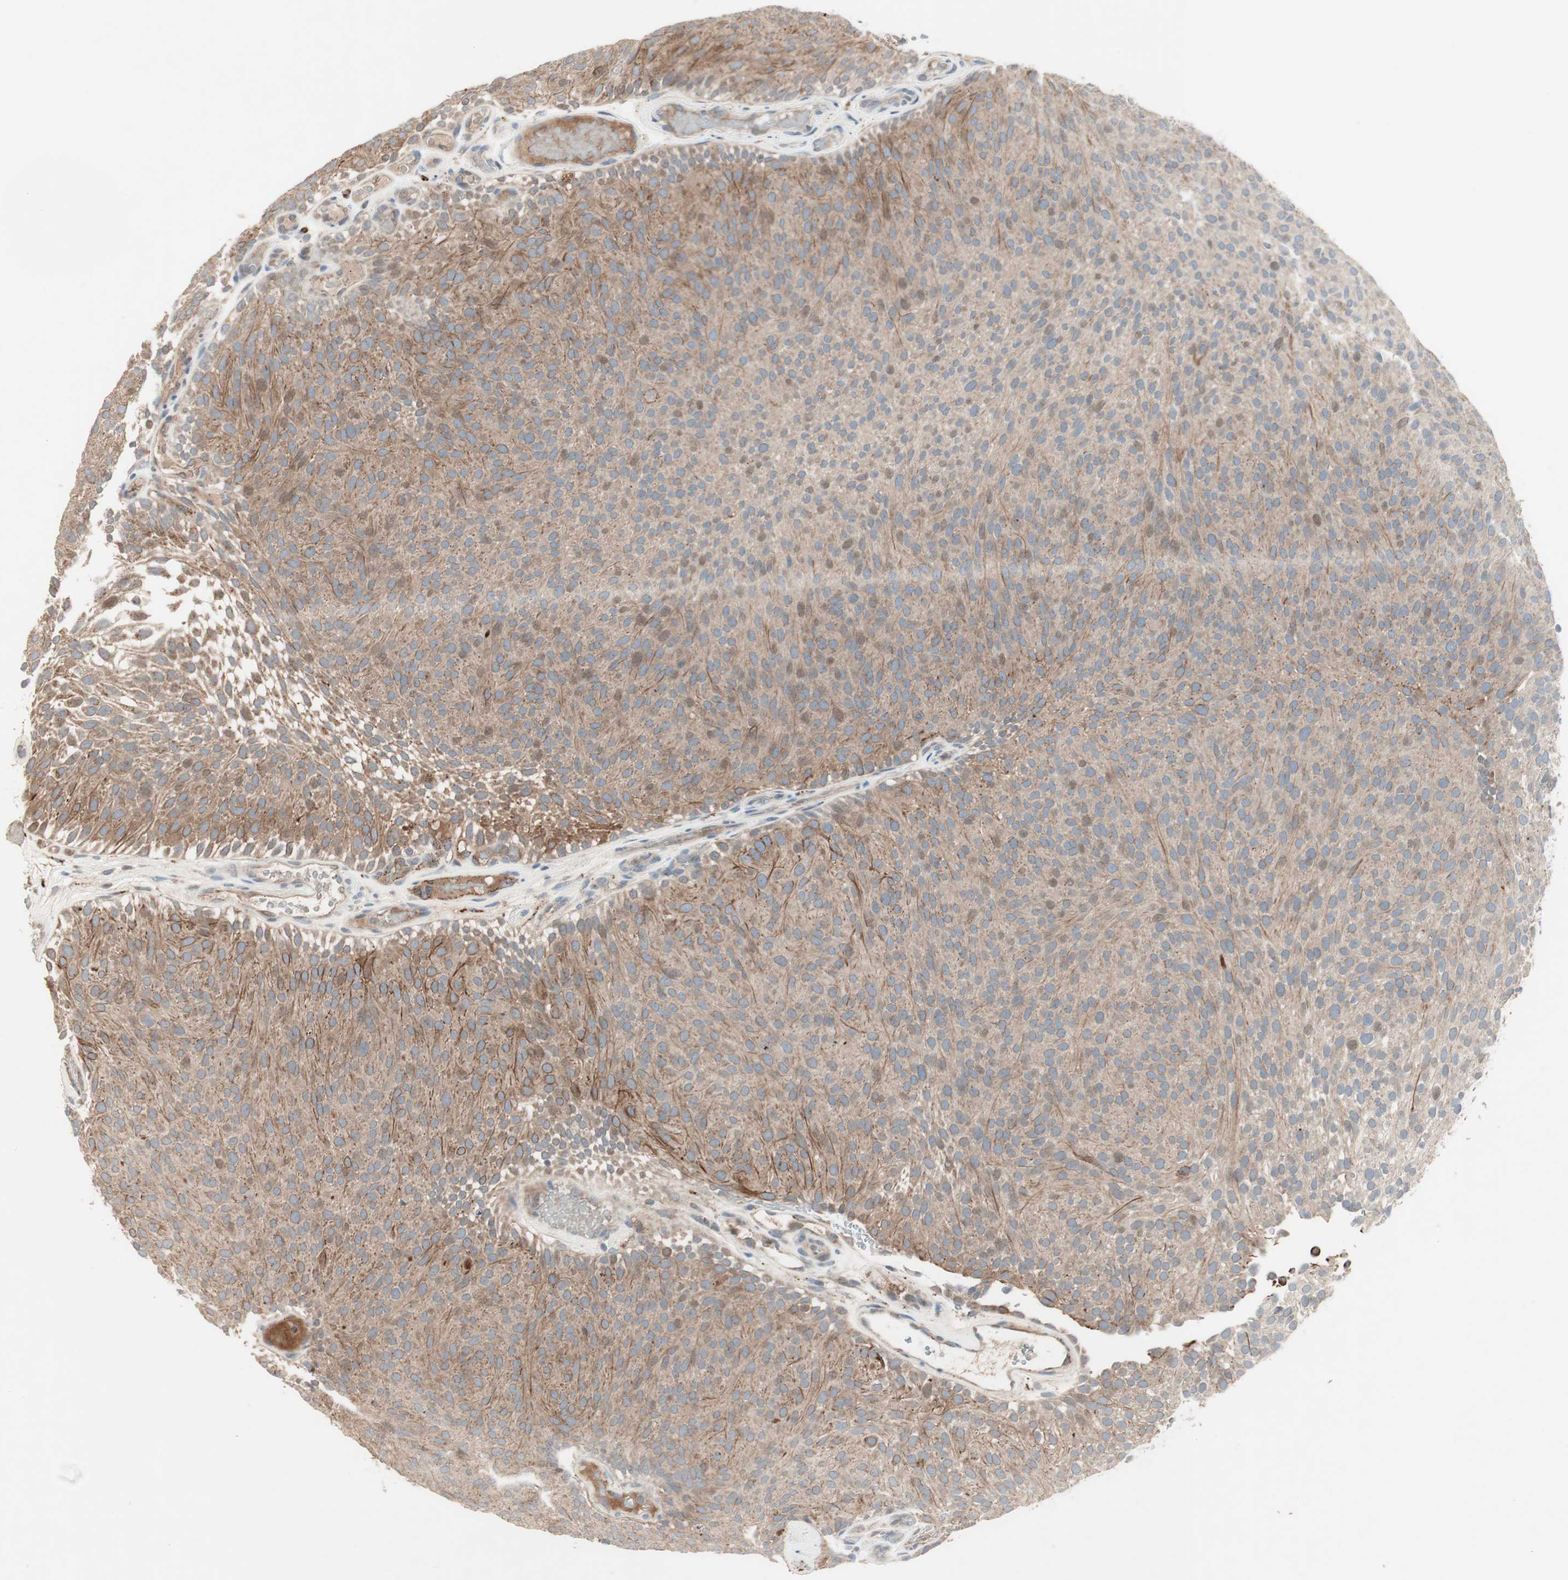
{"staining": {"intensity": "moderate", "quantity": ">75%", "location": "cytoplasmic/membranous"}, "tissue": "urothelial cancer", "cell_type": "Tumor cells", "image_type": "cancer", "snomed": [{"axis": "morphology", "description": "Urothelial carcinoma, Low grade"}, {"axis": "topography", "description": "Urinary bladder"}], "caption": "Immunohistochemistry of human urothelial cancer displays medium levels of moderate cytoplasmic/membranous positivity in approximately >75% of tumor cells. The staining was performed using DAB (3,3'-diaminobenzidine), with brown indicating positive protein expression. Nuclei are stained blue with hematoxylin.", "gene": "FGFR4", "patient": {"sex": "male", "age": 78}}